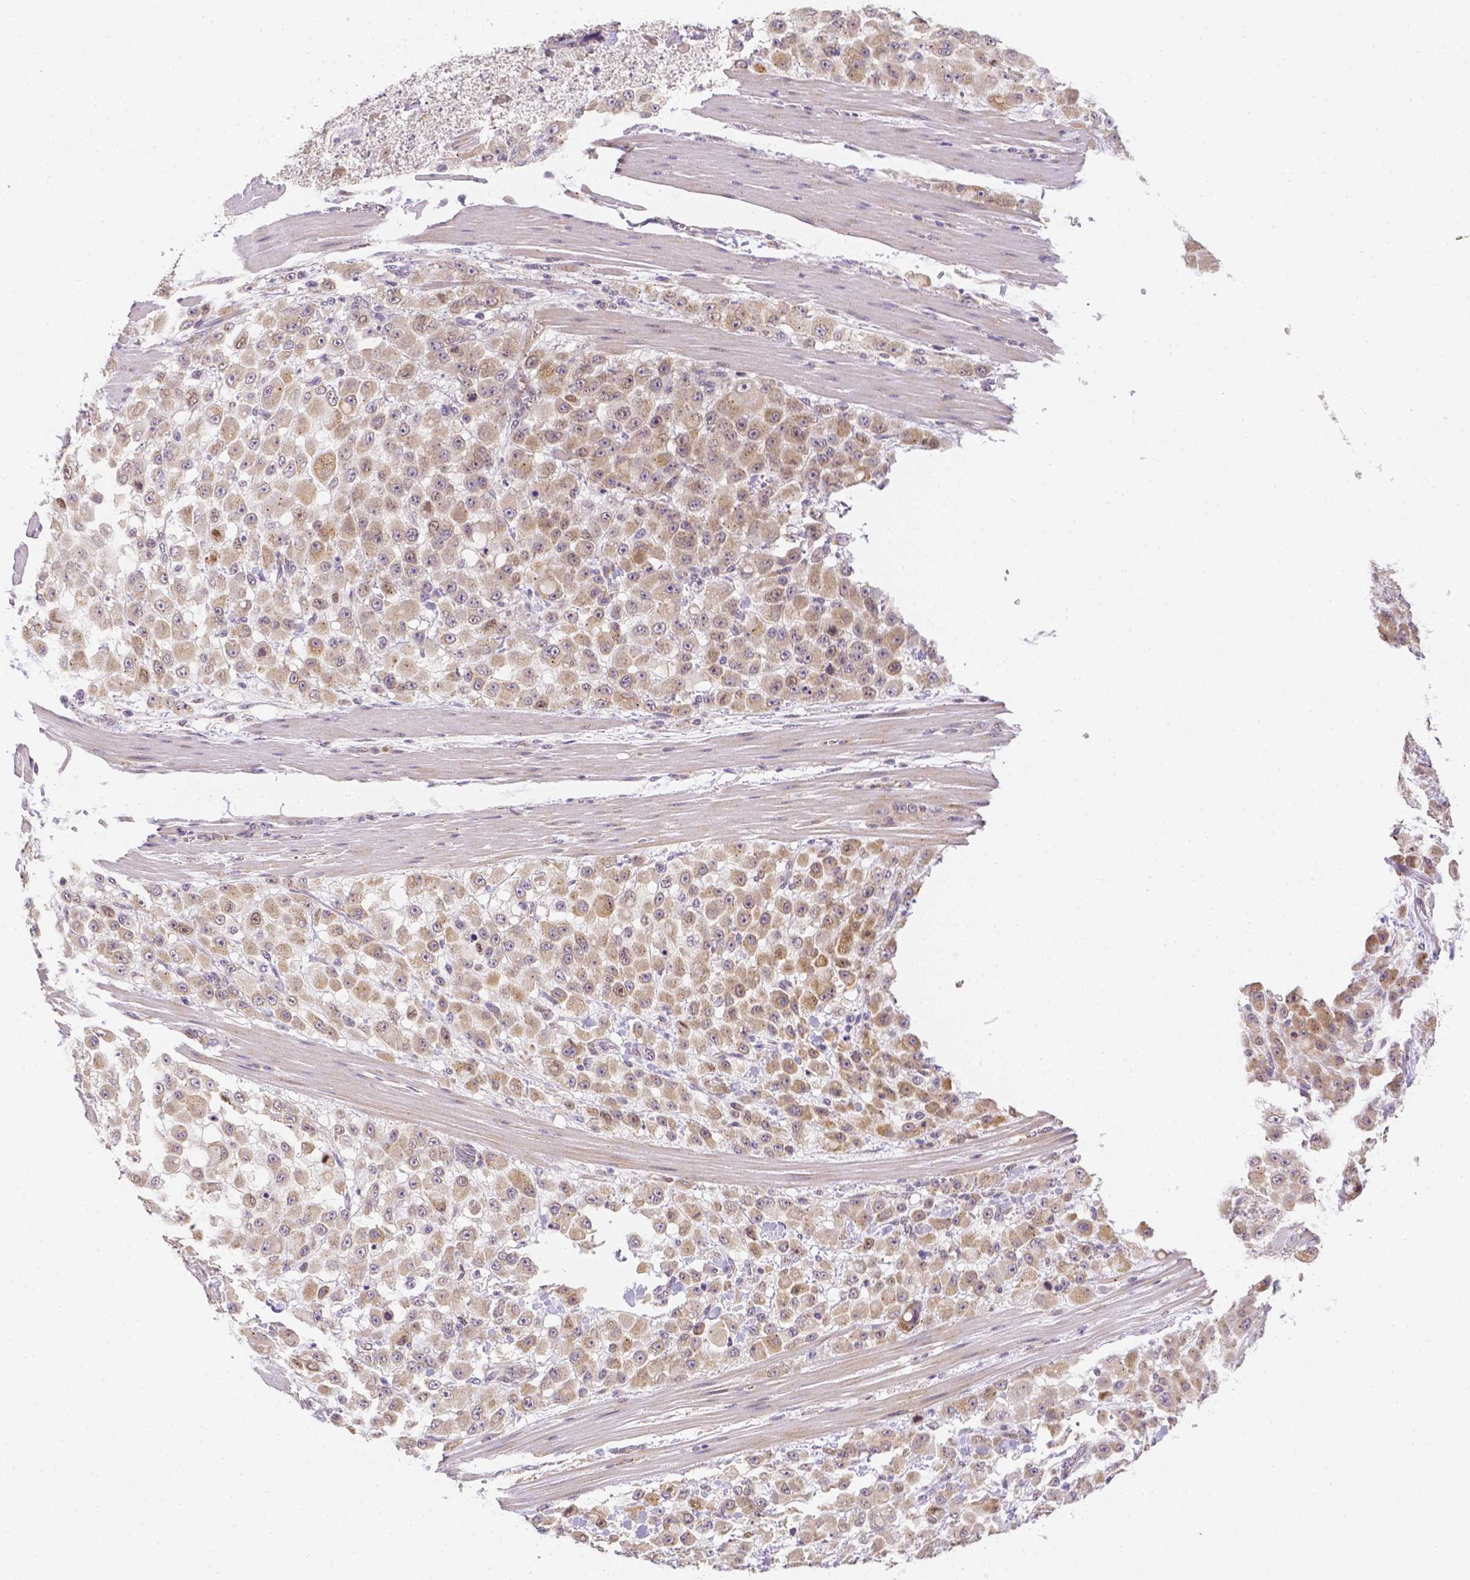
{"staining": {"intensity": "weak", "quantity": ">75%", "location": "cytoplasmic/membranous"}, "tissue": "stomach cancer", "cell_type": "Tumor cells", "image_type": "cancer", "snomed": [{"axis": "morphology", "description": "Adenocarcinoma, NOS"}, {"axis": "topography", "description": "Stomach"}], "caption": "A brown stain highlights weak cytoplasmic/membranous positivity of a protein in human stomach cancer tumor cells. (DAB IHC with brightfield microscopy, high magnification).", "gene": "C10orf67", "patient": {"sex": "female", "age": 76}}